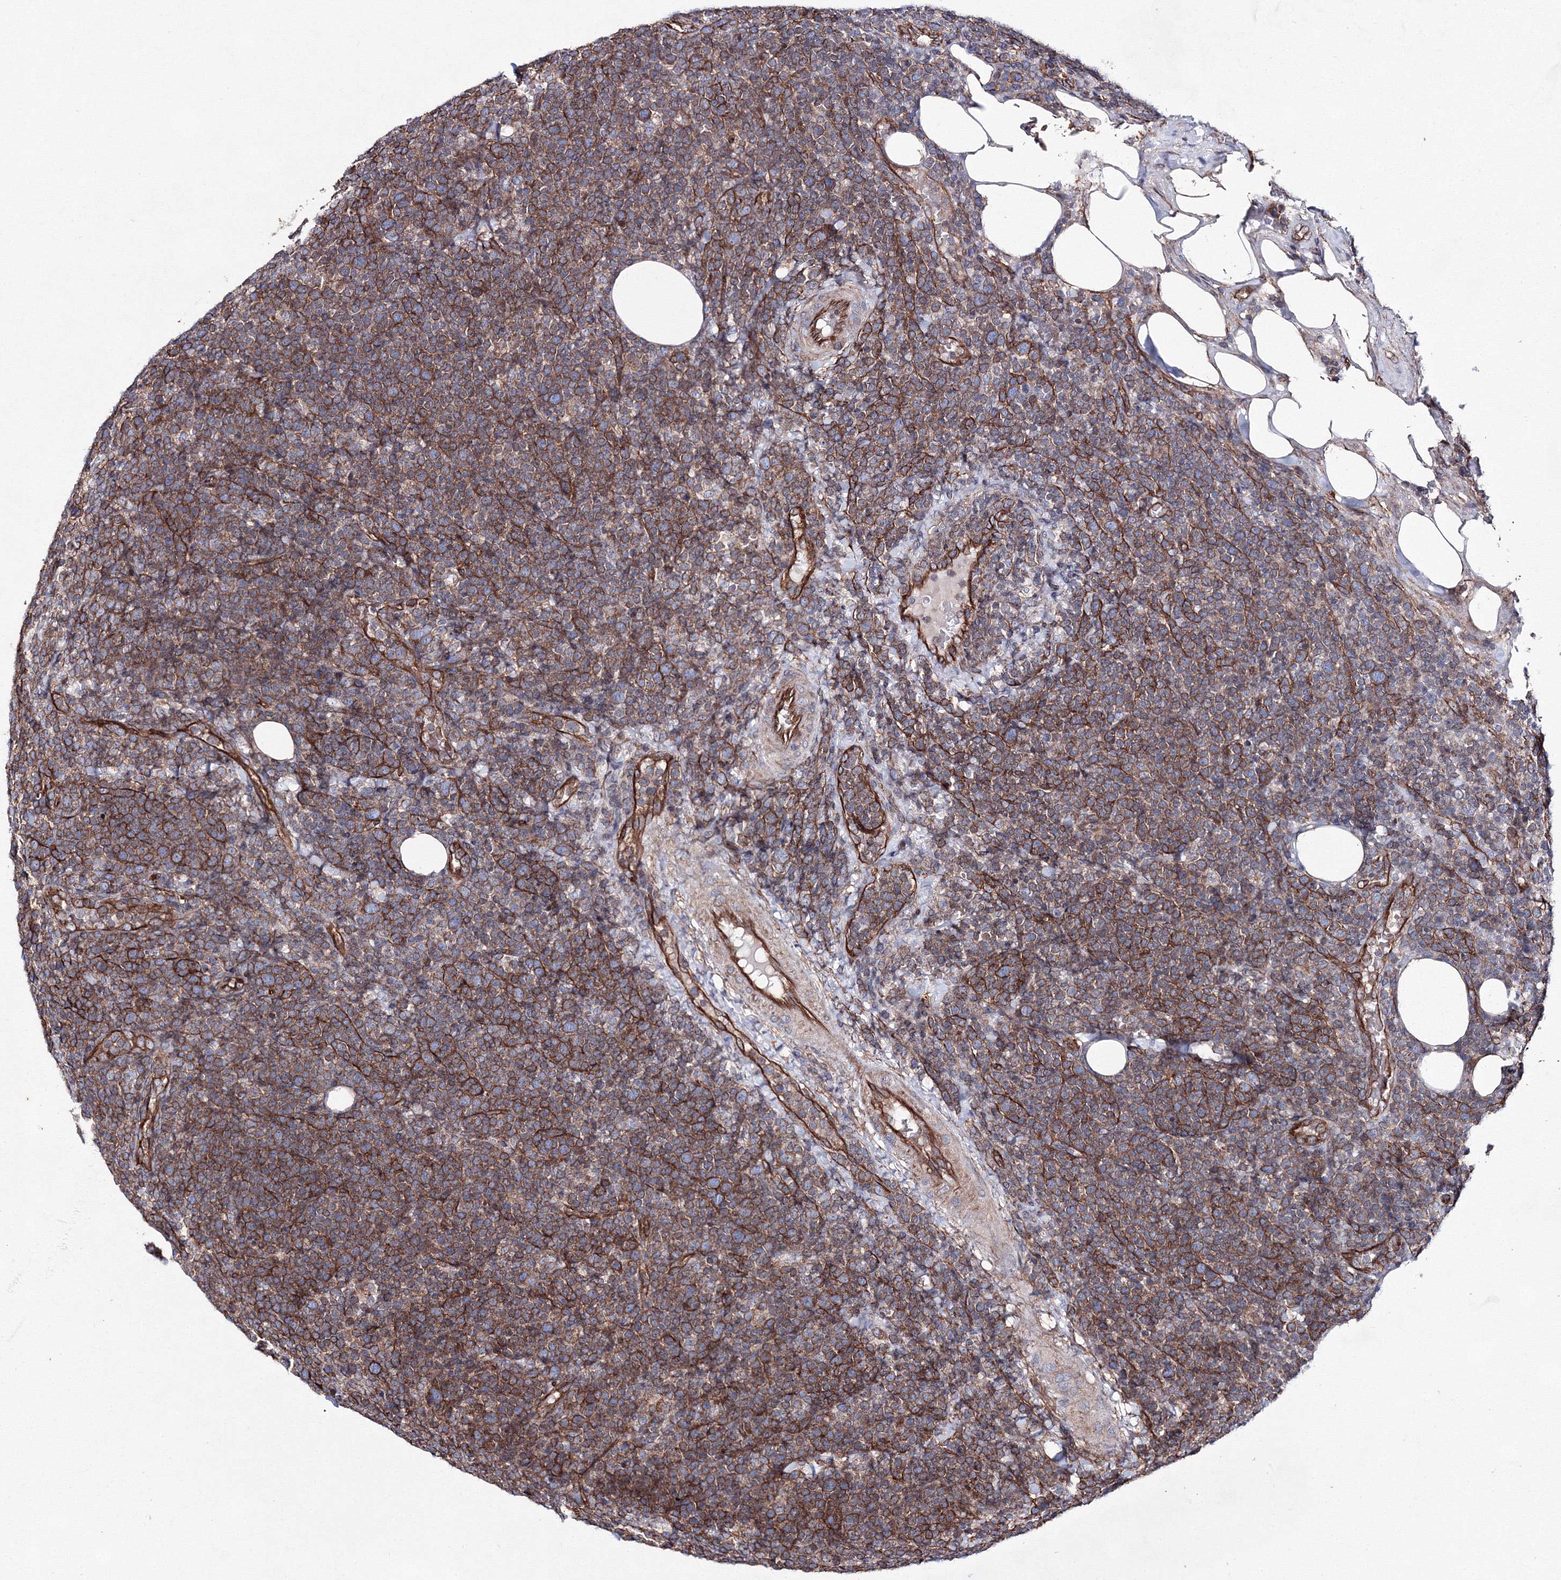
{"staining": {"intensity": "moderate", "quantity": ">75%", "location": "cytoplasmic/membranous"}, "tissue": "lymphoma", "cell_type": "Tumor cells", "image_type": "cancer", "snomed": [{"axis": "morphology", "description": "Malignant lymphoma, non-Hodgkin's type, High grade"}, {"axis": "topography", "description": "Lymph node"}], "caption": "Immunohistochemical staining of human lymphoma displays medium levels of moderate cytoplasmic/membranous protein expression in about >75% of tumor cells. Nuclei are stained in blue.", "gene": "ANKRD37", "patient": {"sex": "male", "age": 61}}